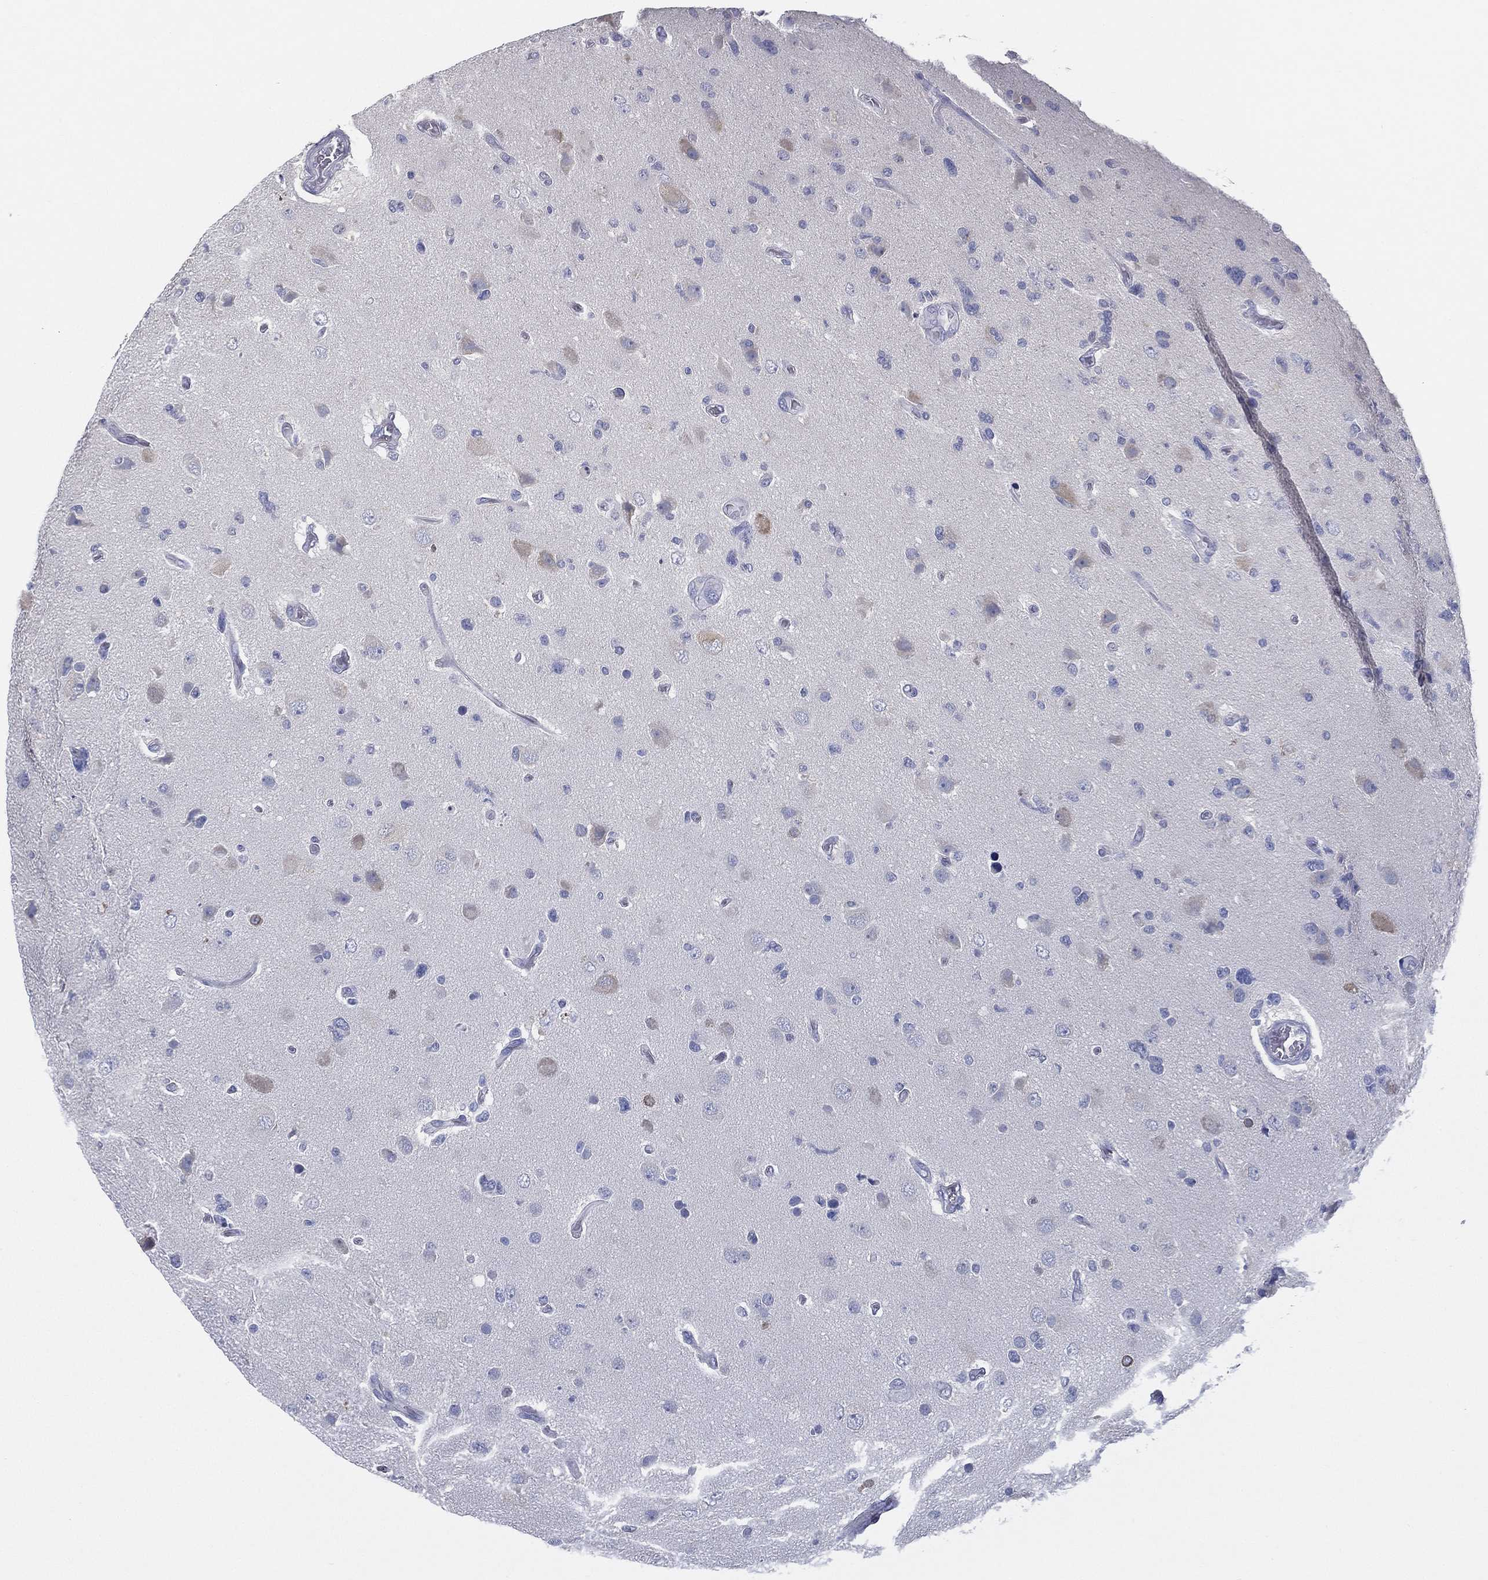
{"staining": {"intensity": "negative", "quantity": "none", "location": "none"}, "tissue": "glioma", "cell_type": "Tumor cells", "image_type": "cancer", "snomed": [{"axis": "morphology", "description": "Glioma, malignant, High grade"}, {"axis": "topography", "description": "Cerebral cortex"}], "caption": "Immunohistochemistry image of malignant high-grade glioma stained for a protein (brown), which demonstrates no staining in tumor cells.", "gene": "STS", "patient": {"sex": "male", "age": 70}}